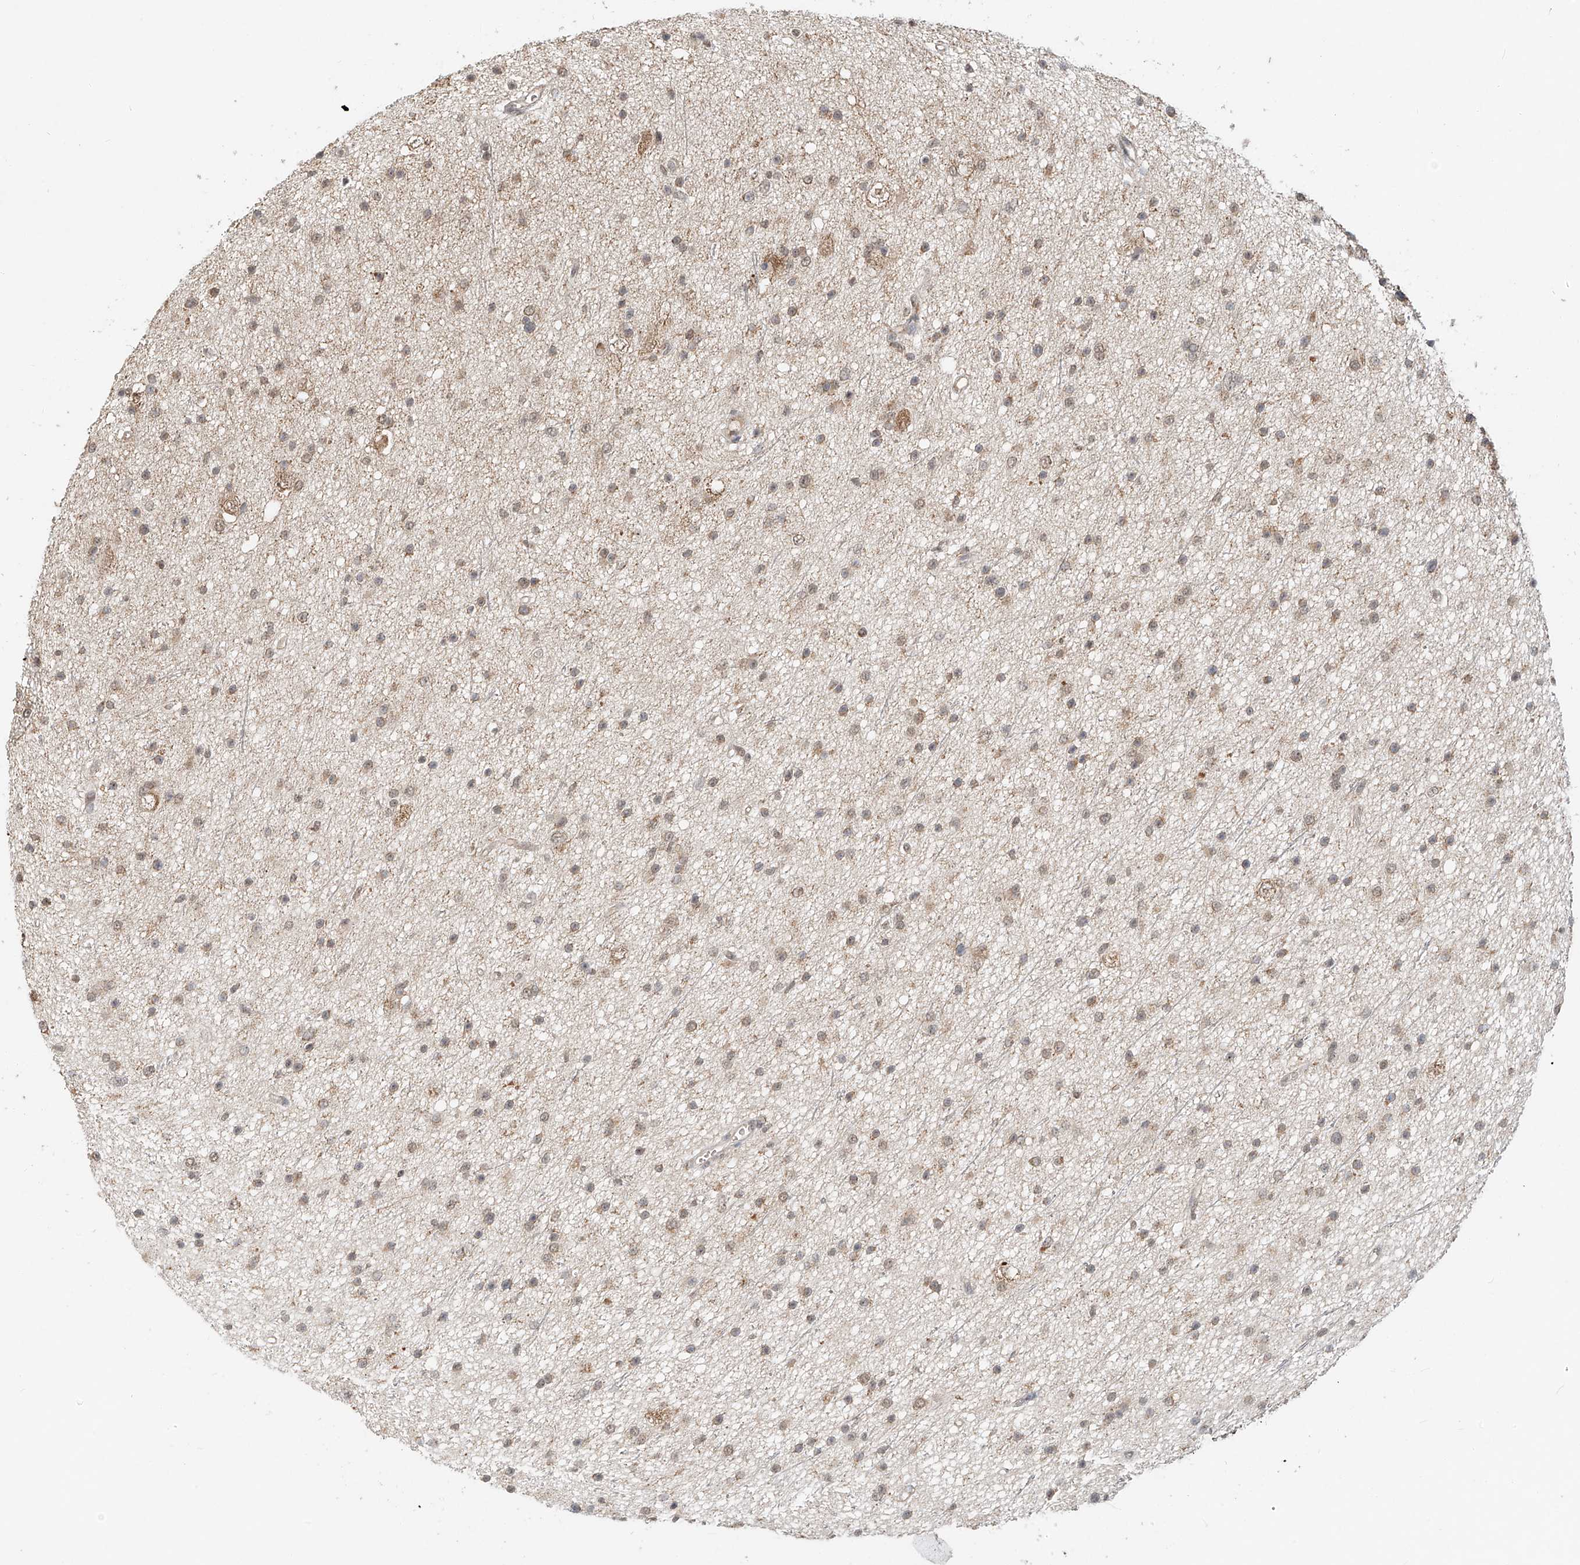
{"staining": {"intensity": "weak", "quantity": "25%-75%", "location": "cytoplasmic/membranous,nuclear"}, "tissue": "glioma", "cell_type": "Tumor cells", "image_type": "cancer", "snomed": [{"axis": "morphology", "description": "Glioma, malignant, Low grade"}, {"axis": "topography", "description": "Cerebral cortex"}], "caption": "A brown stain shows weak cytoplasmic/membranous and nuclear positivity of a protein in malignant glioma (low-grade) tumor cells.", "gene": "SYTL3", "patient": {"sex": "female", "age": 39}}